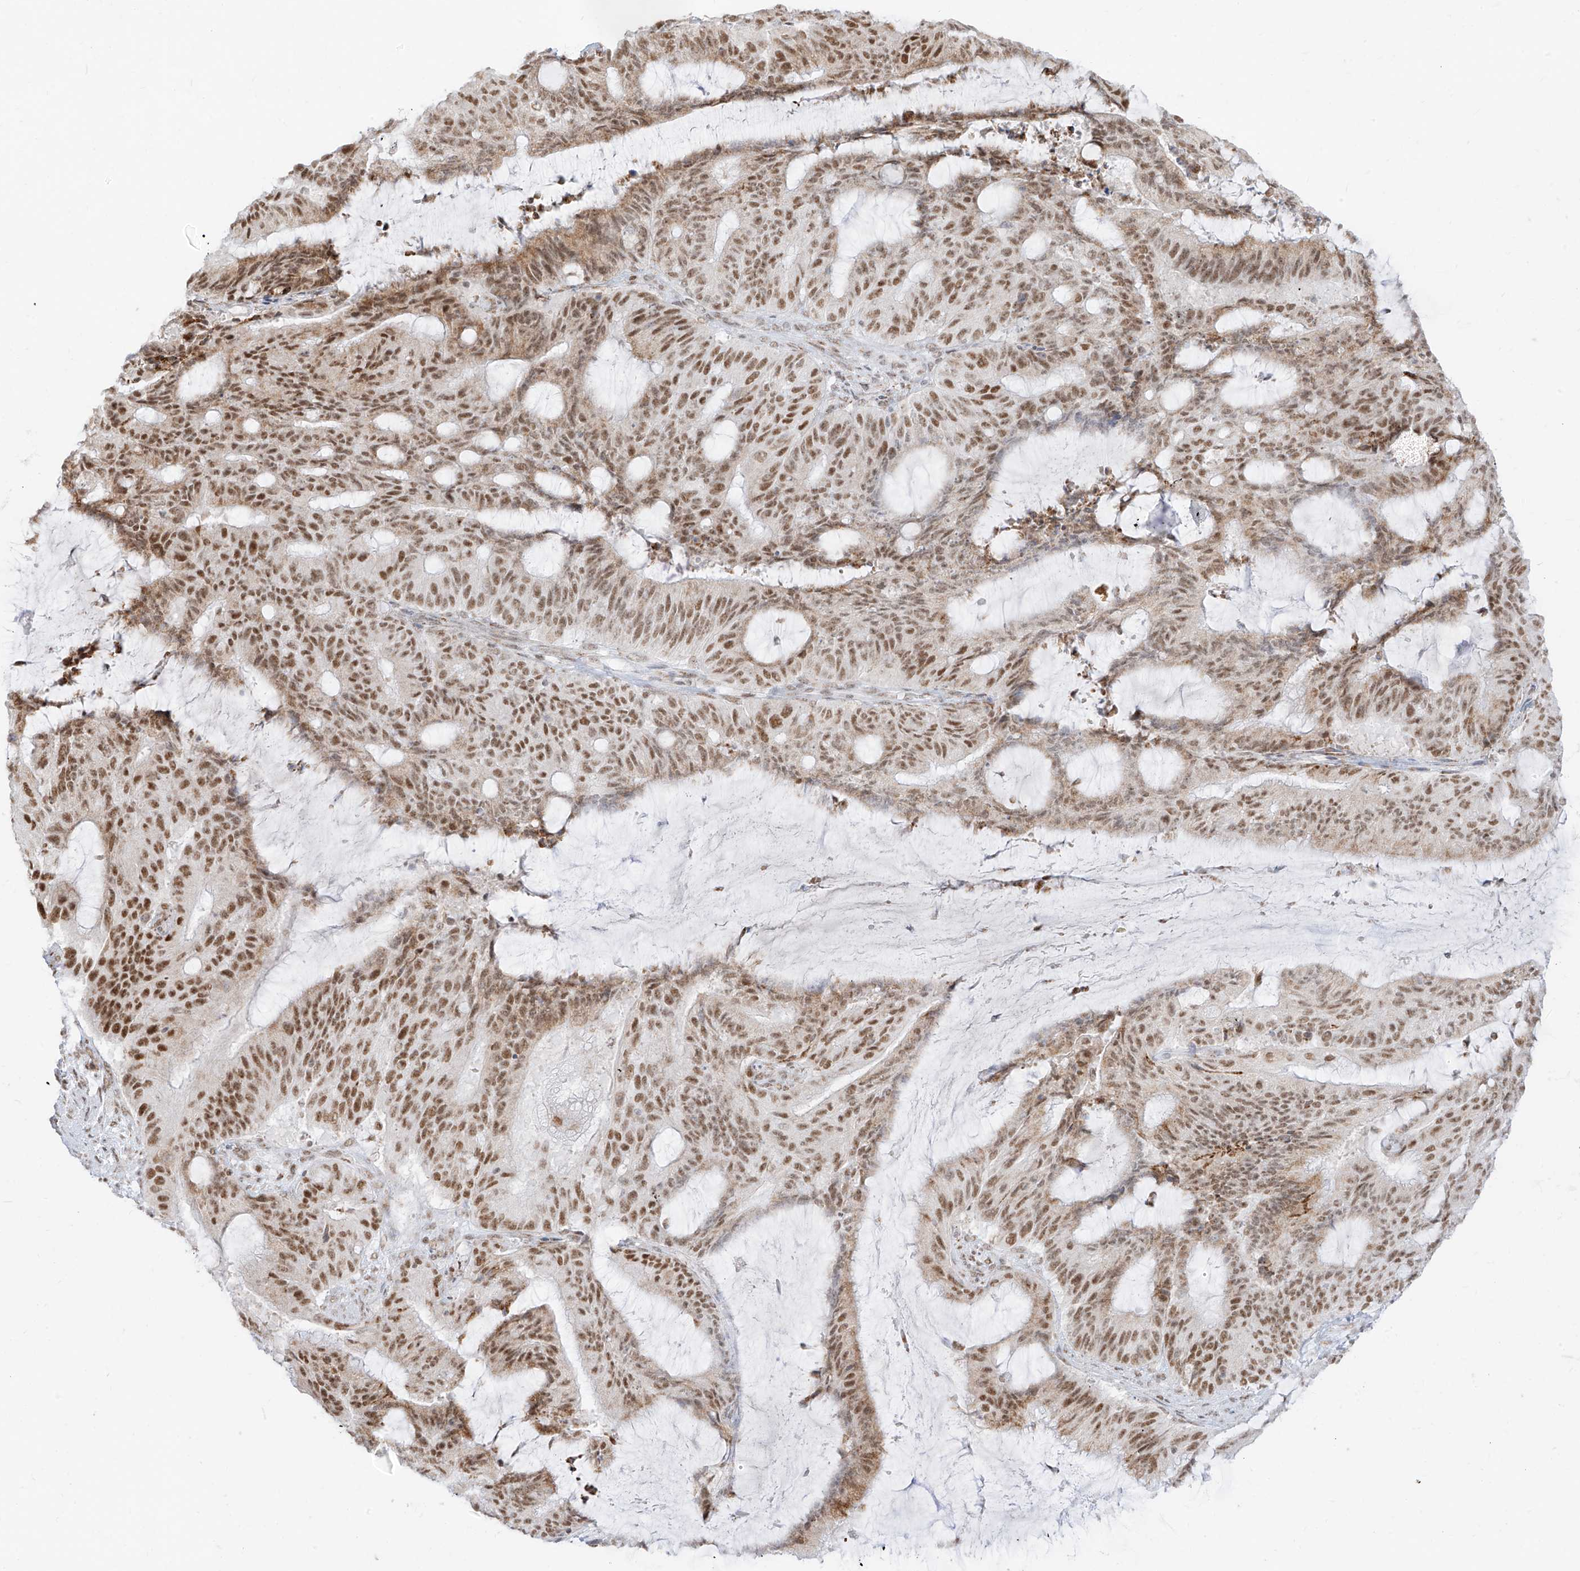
{"staining": {"intensity": "moderate", "quantity": ">75%", "location": "nuclear"}, "tissue": "liver cancer", "cell_type": "Tumor cells", "image_type": "cancer", "snomed": [{"axis": "morphology", "description": "Normal tissue, NOS"}, {"axis": "morphology", "description": "Cholangiocarcinoma"}, {"axis": "topography", "description": "Liver"}, {"axis": "topography", "description": "Peripheral nerve tissue"}], "caption": "Immunohistochemistry (IHC) image of neoplastic tissue: human liver cholangiocarcinoma stained using immunohistochemistry exhibits medium levels of moderate protein expression localized specifically in the nuclear of tumor cells, appearing as a nuclear brown color.", "gene": "SUPT5H", "patient": {"sex": "female", "age": 73}}